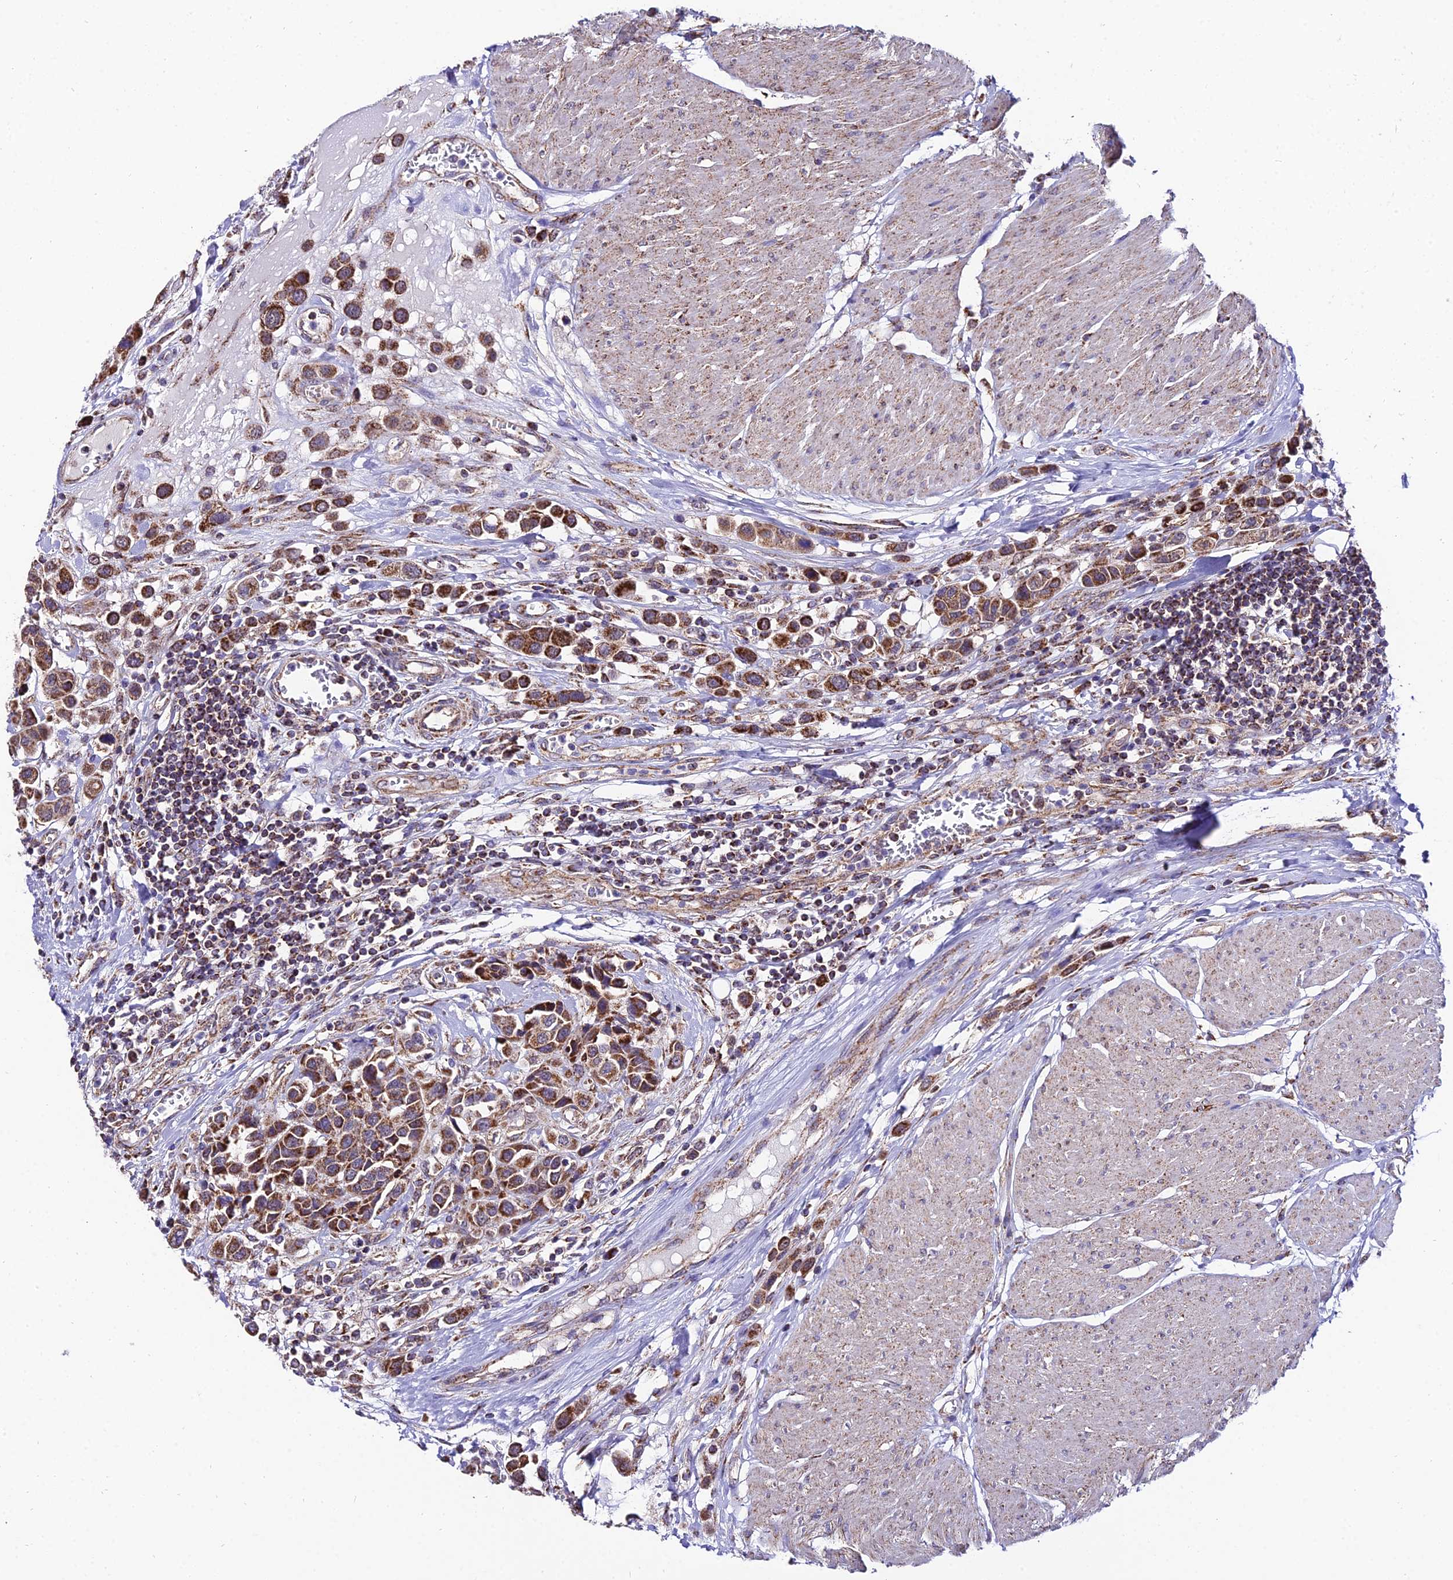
{"staining": {"intensity": "strong", "quantity": ">75%", "location": "cytoplasmic/membranous"}, "tissue": "urothelial cancer", "cell_type": "Tumor cells", "image_type": "cancer", "snomed": [{"axis": "morphology", "description": "Urothelial carcinoma, High grade"}, {"axis": "topography", "description": "Urinary bladder"}], "caption": "Urothelial carcinoma (high-grade) tissue reveals strong cytoplasmic/membranous positivity in approximately >75% of tumor cells The staining was performed using DAB (3,3'-diaminobenzidine) to visualize the protein expression in brown, while the nuclei were stained in blue with hematoxylin (Magnification: 20x).", "gene": "PSMD2", "patient": {"sex": "male", "age": 50}}